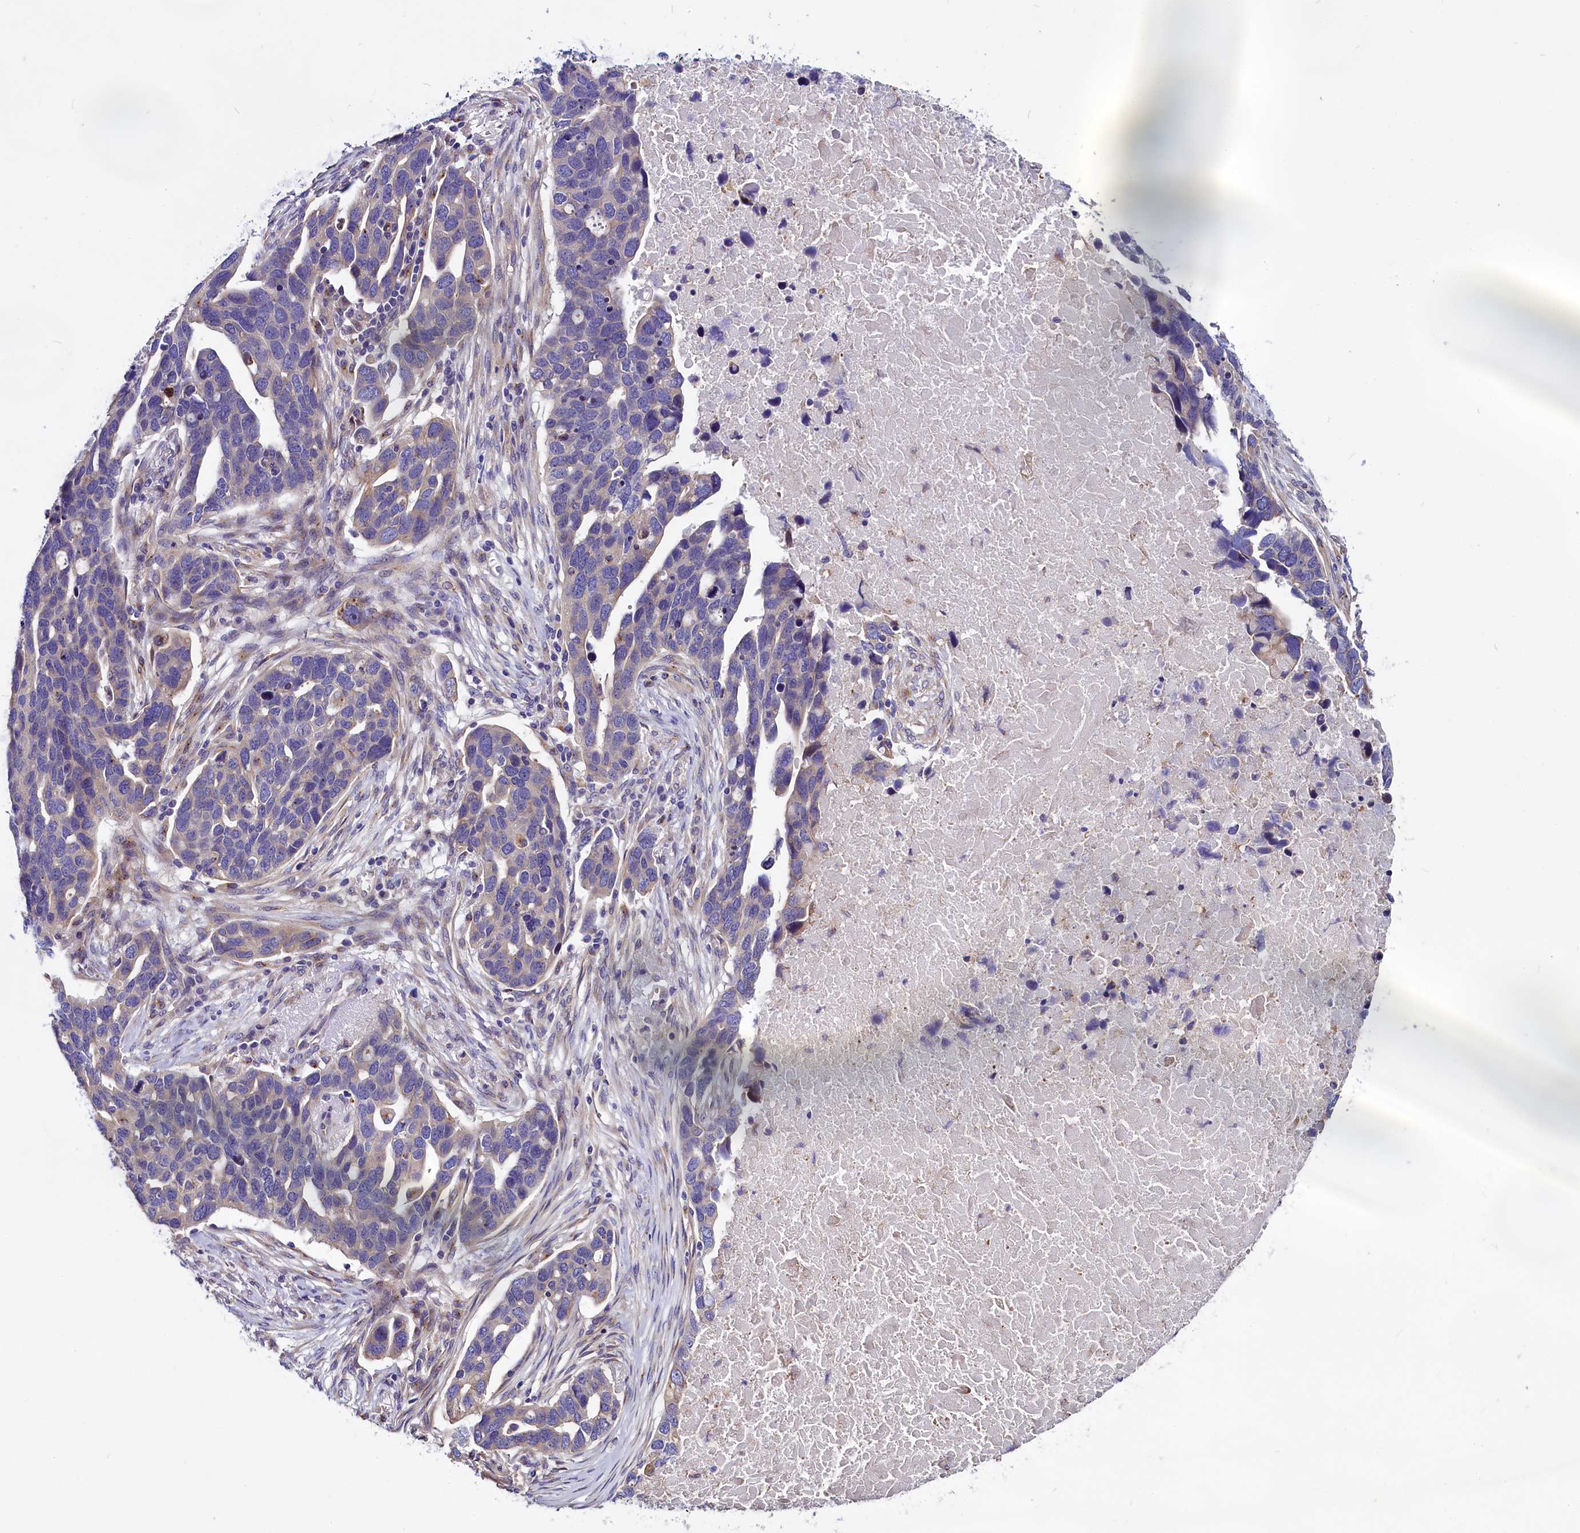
{"staining": {"intensity": "weak", "quantity": "<25%", "location": "cytoplasmic/membranous"}, "tissue": "ovarian cancer", "cell_type": "Tumor cells", "image_type": "cancer", "snomed": [{"axis": "morphology", "description": "Cystadenocarcinoma, serous, NOS"}, {"axis": "topography", "description": "Ovary"}], "caption": "High power microscopy histopathology image of an IHC micrograph of serous cystadenocarcinoma (ovarian), revealing no significant expression in tumor cells. (DAB (3,3'-diaminobenzidine) IHC, high magnification).", "gene": "CEP170", "patient": {"sex": "female", "age": 54}}